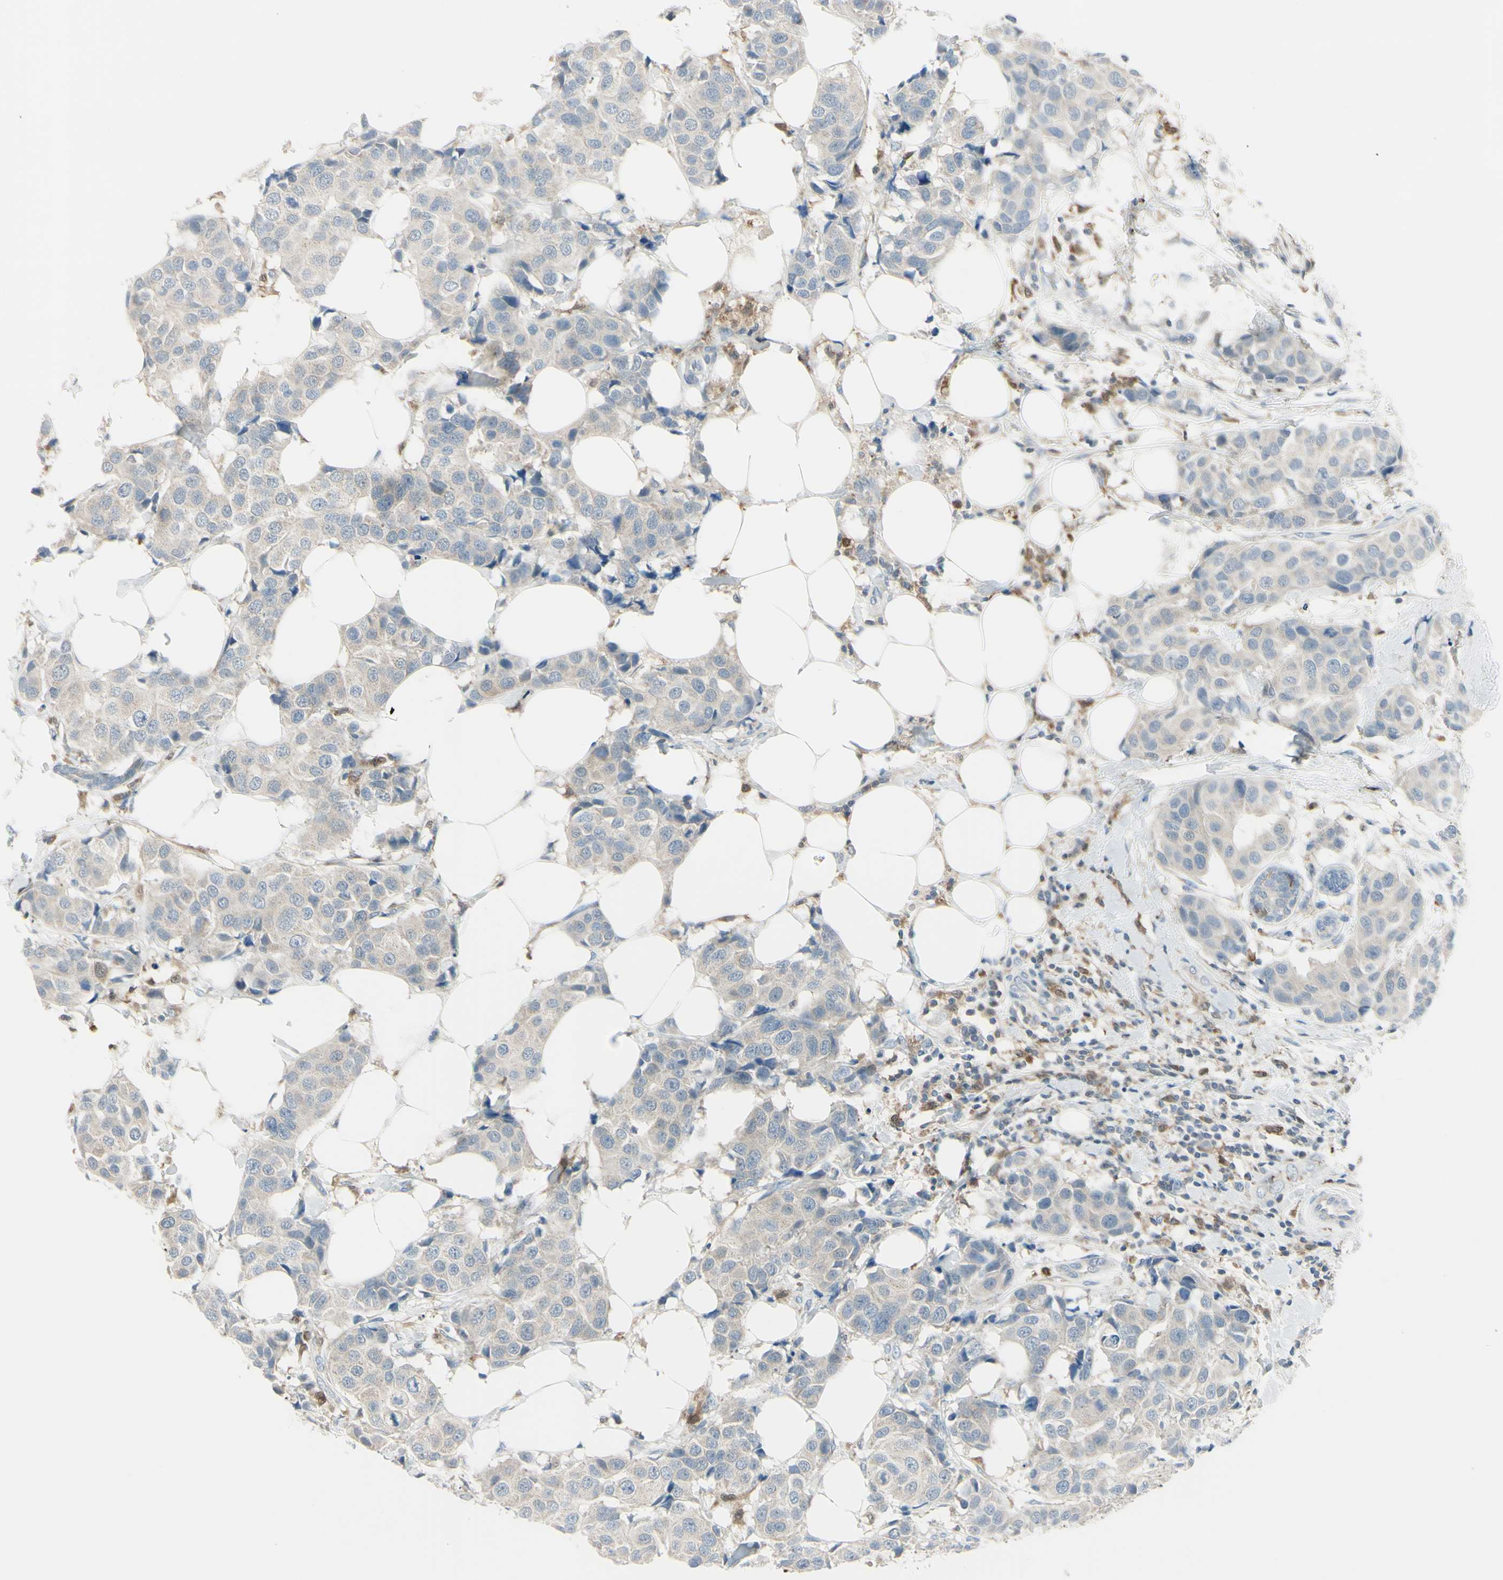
{"staining": {"intensity": "weak", "quantity": ">75%", "location": "cytoplasmic/membranous"}, "tissue": "breast cancer", "cell_type": "Tumor cells", "image_type": "cancer", "snomed": [{"axis": "morphology", "description": "Normal tissue, NOS"}, {"axis": "morphology", "description": "Duct carcinoma"}, {"axis": "topography", "description": "Breast"}], "caption": "Tumor cells exhibit weak cytoplasmic/membranous expression in approximately >75% of cells in breast infiltrating ductal carcinoma.", "gene": "CYRIB", "patient": {"sex": "female", "age": 39}}